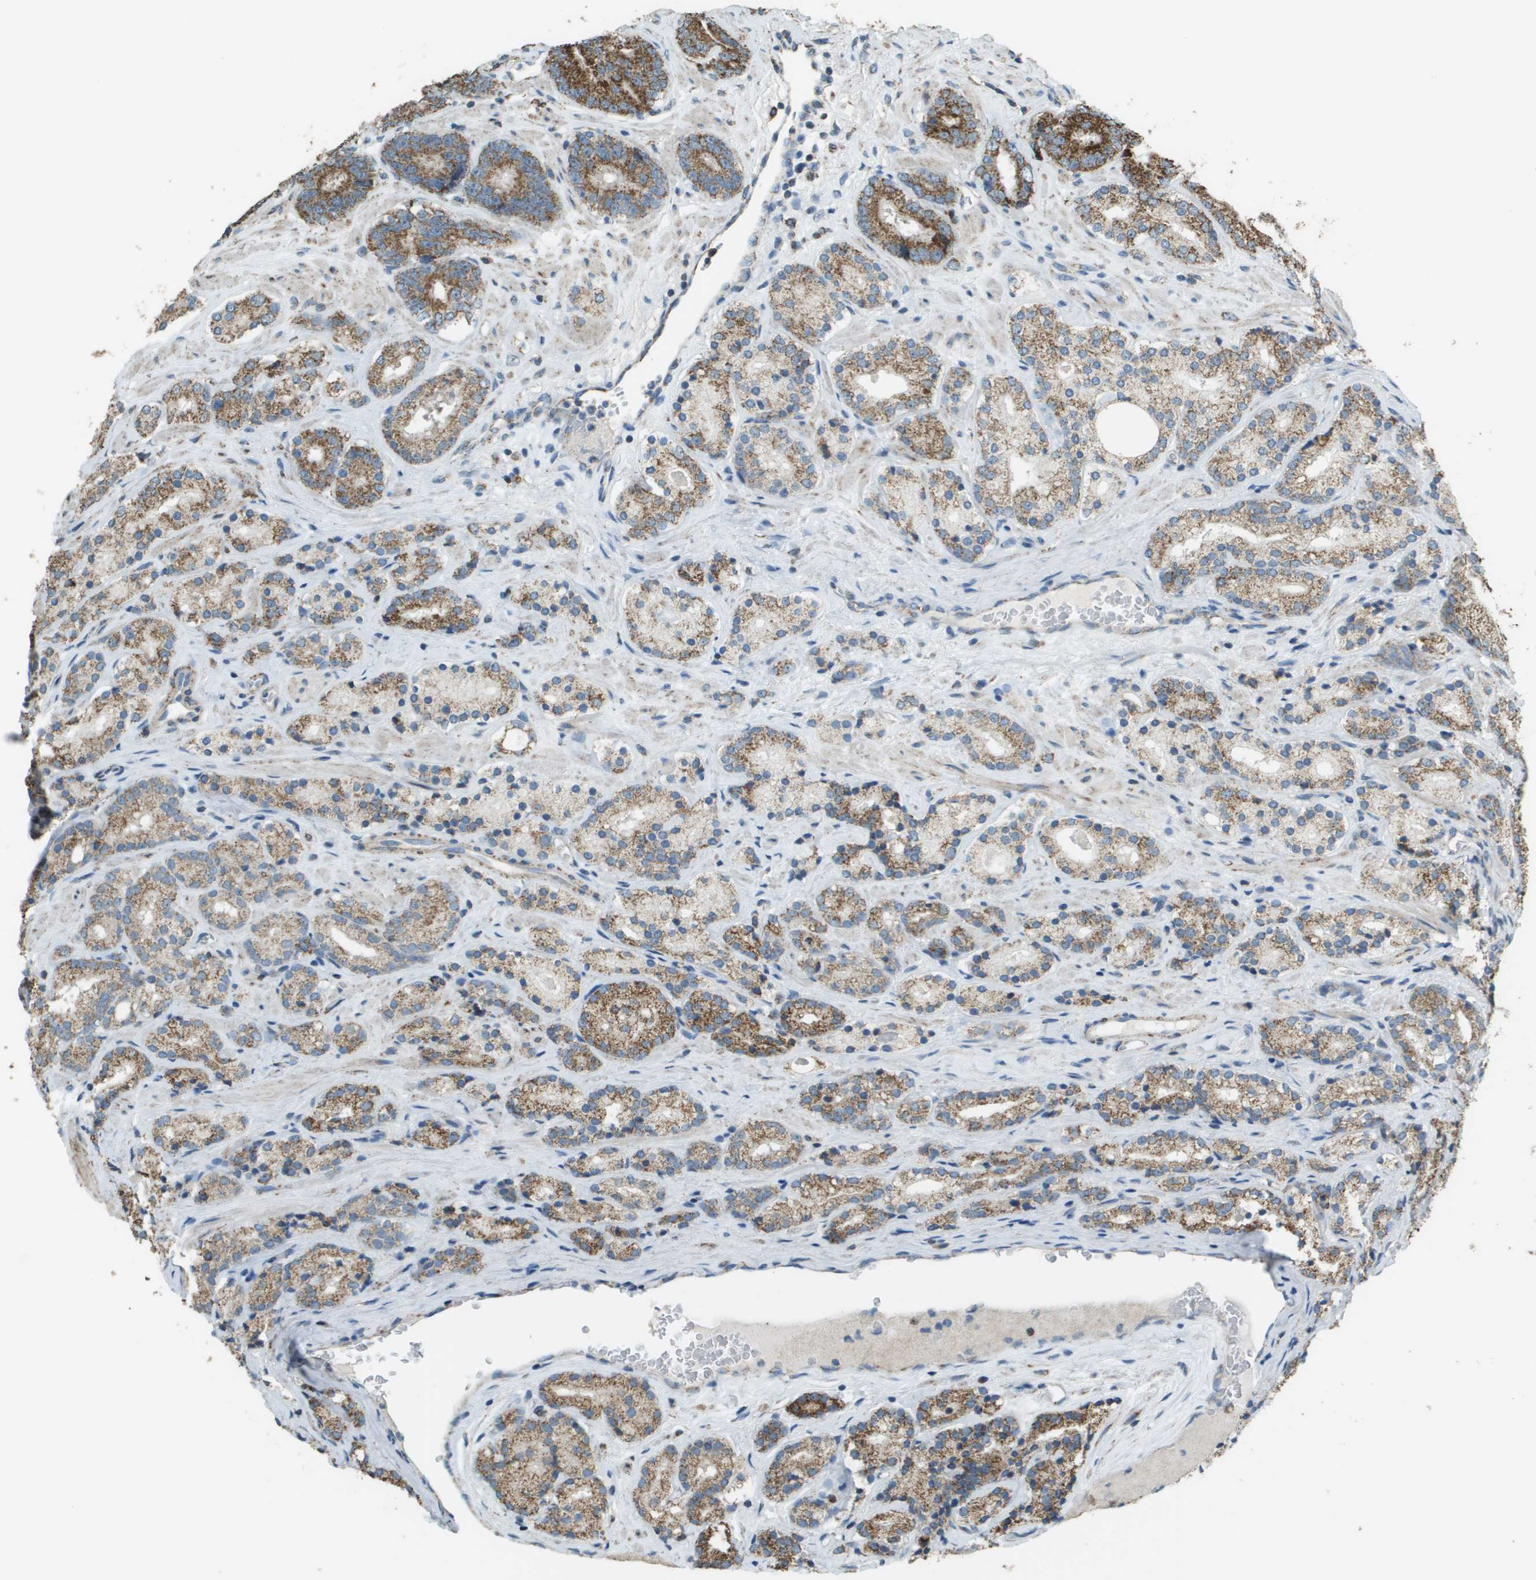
{"staining": {"intensity": "strong", "quantity": ">75%", "location": "cytoplasmic/membranous"}, "tissue": "prostate cancer", "cell_type": "Tumor cells", "image_type": "cancer", "snomed": [{"axis": "morphology", "description": "Adenocarcinoma, High grade"}, {"axis": "topography", "description": "Prostate"}], "caption": "This is an image of immunohistochemistry staining of prostate high-grade adenocarcinoma, which shows strong staining in the cytoplasmic/membranous of tumor cells.", "gene": "FH", "patient": {"sex": "male", "age": 71}}